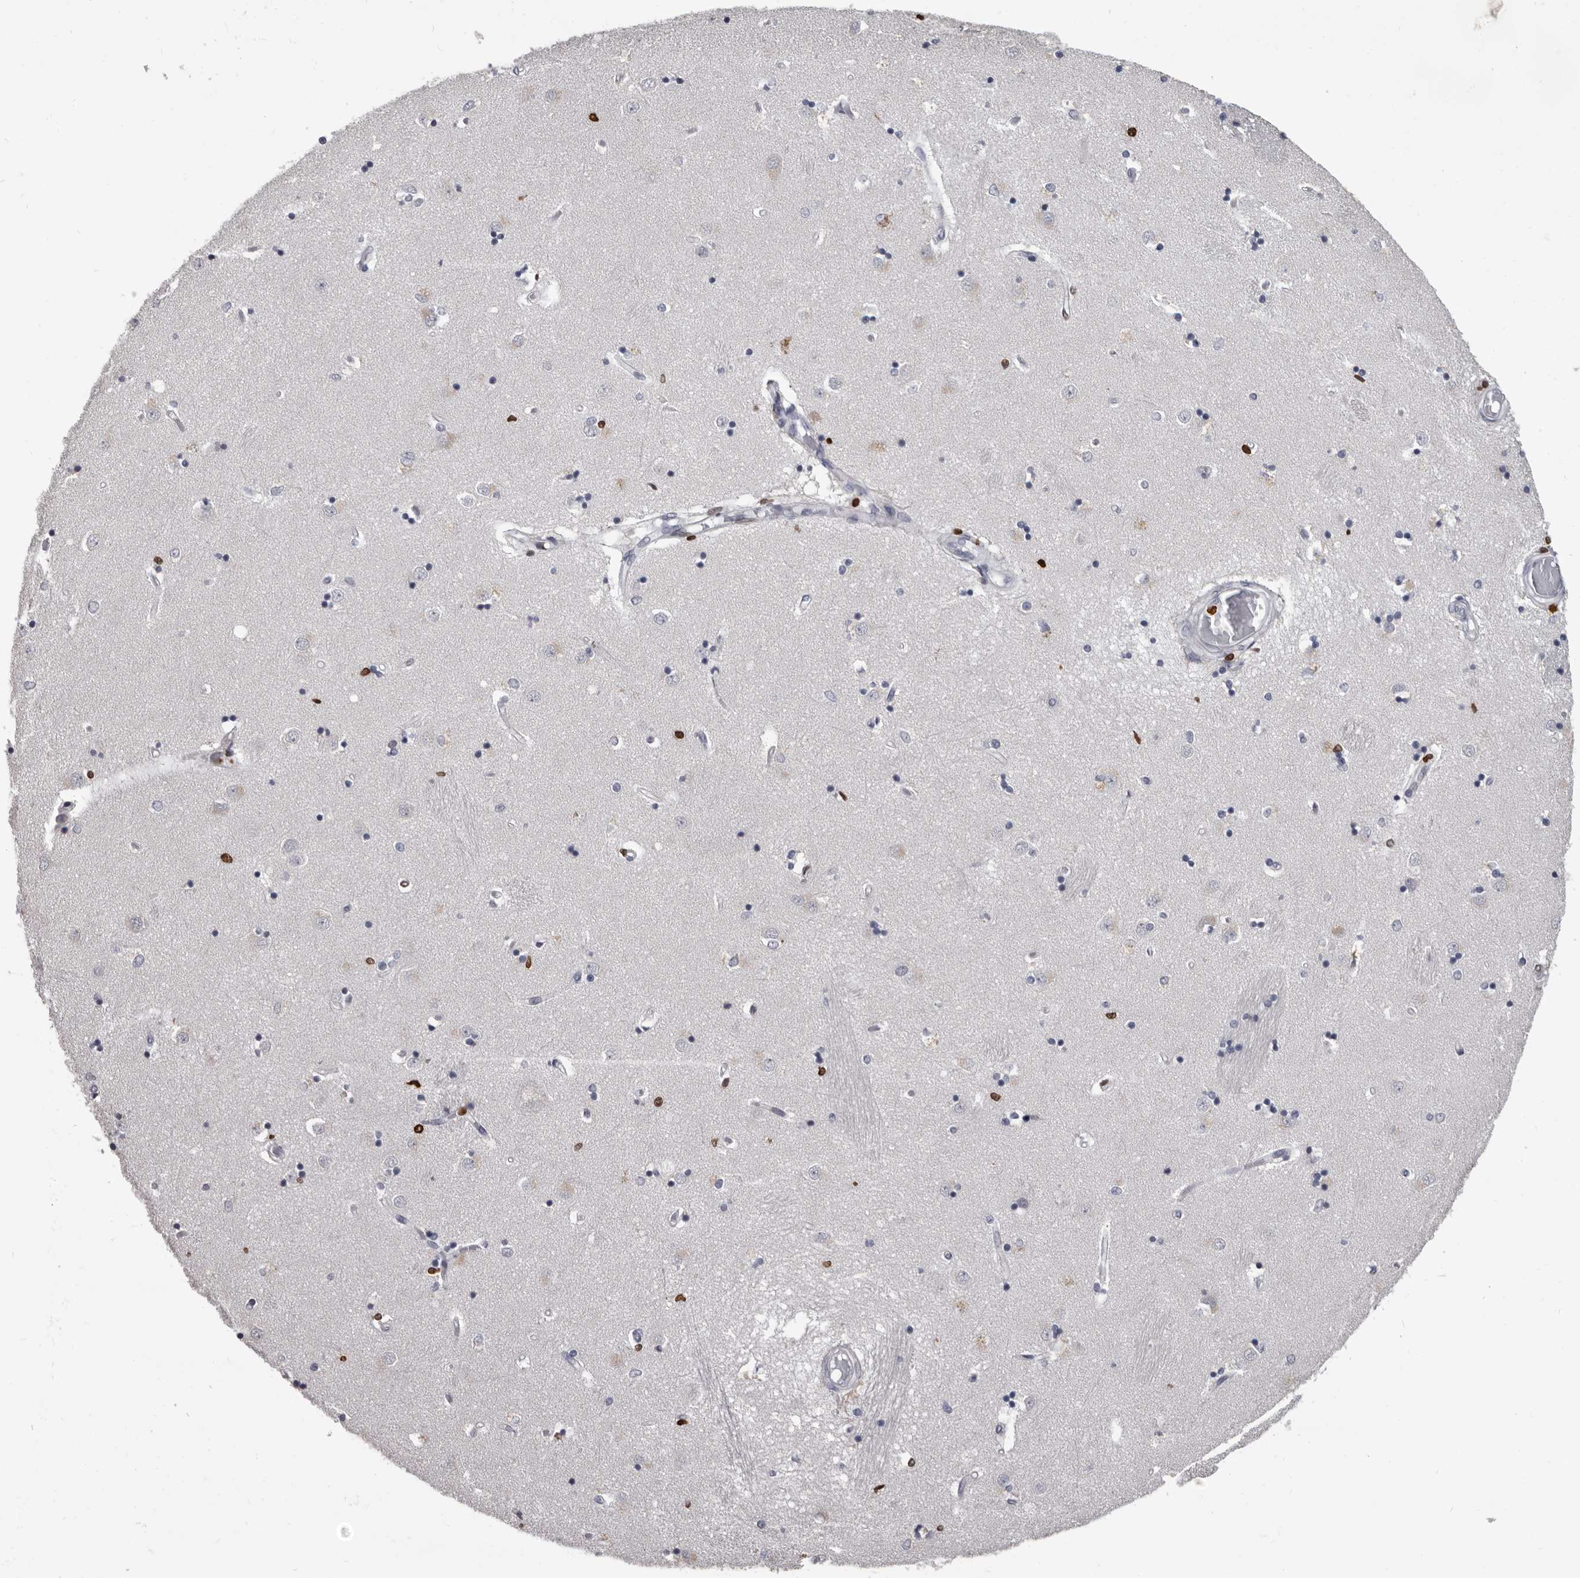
{"staining": {"intensity": "moderate", "quantity": "<25%", "location": "nuclear"}, "tissue": "caudate", "cell_type": "Glial cells", "image_type": "normal", "snomed": [{"axis": "morphology", "description": "Normal tissue, NOS"}, {"axis": "topography", "description": "Lateral ventricle wall"}], "caption": "This is an image of IHC staining of normal caudate, which shows moderate positivity in the nuclear of glial cells.", "gene": "AHR", "patient": {"sex": "male", "age": 45}}